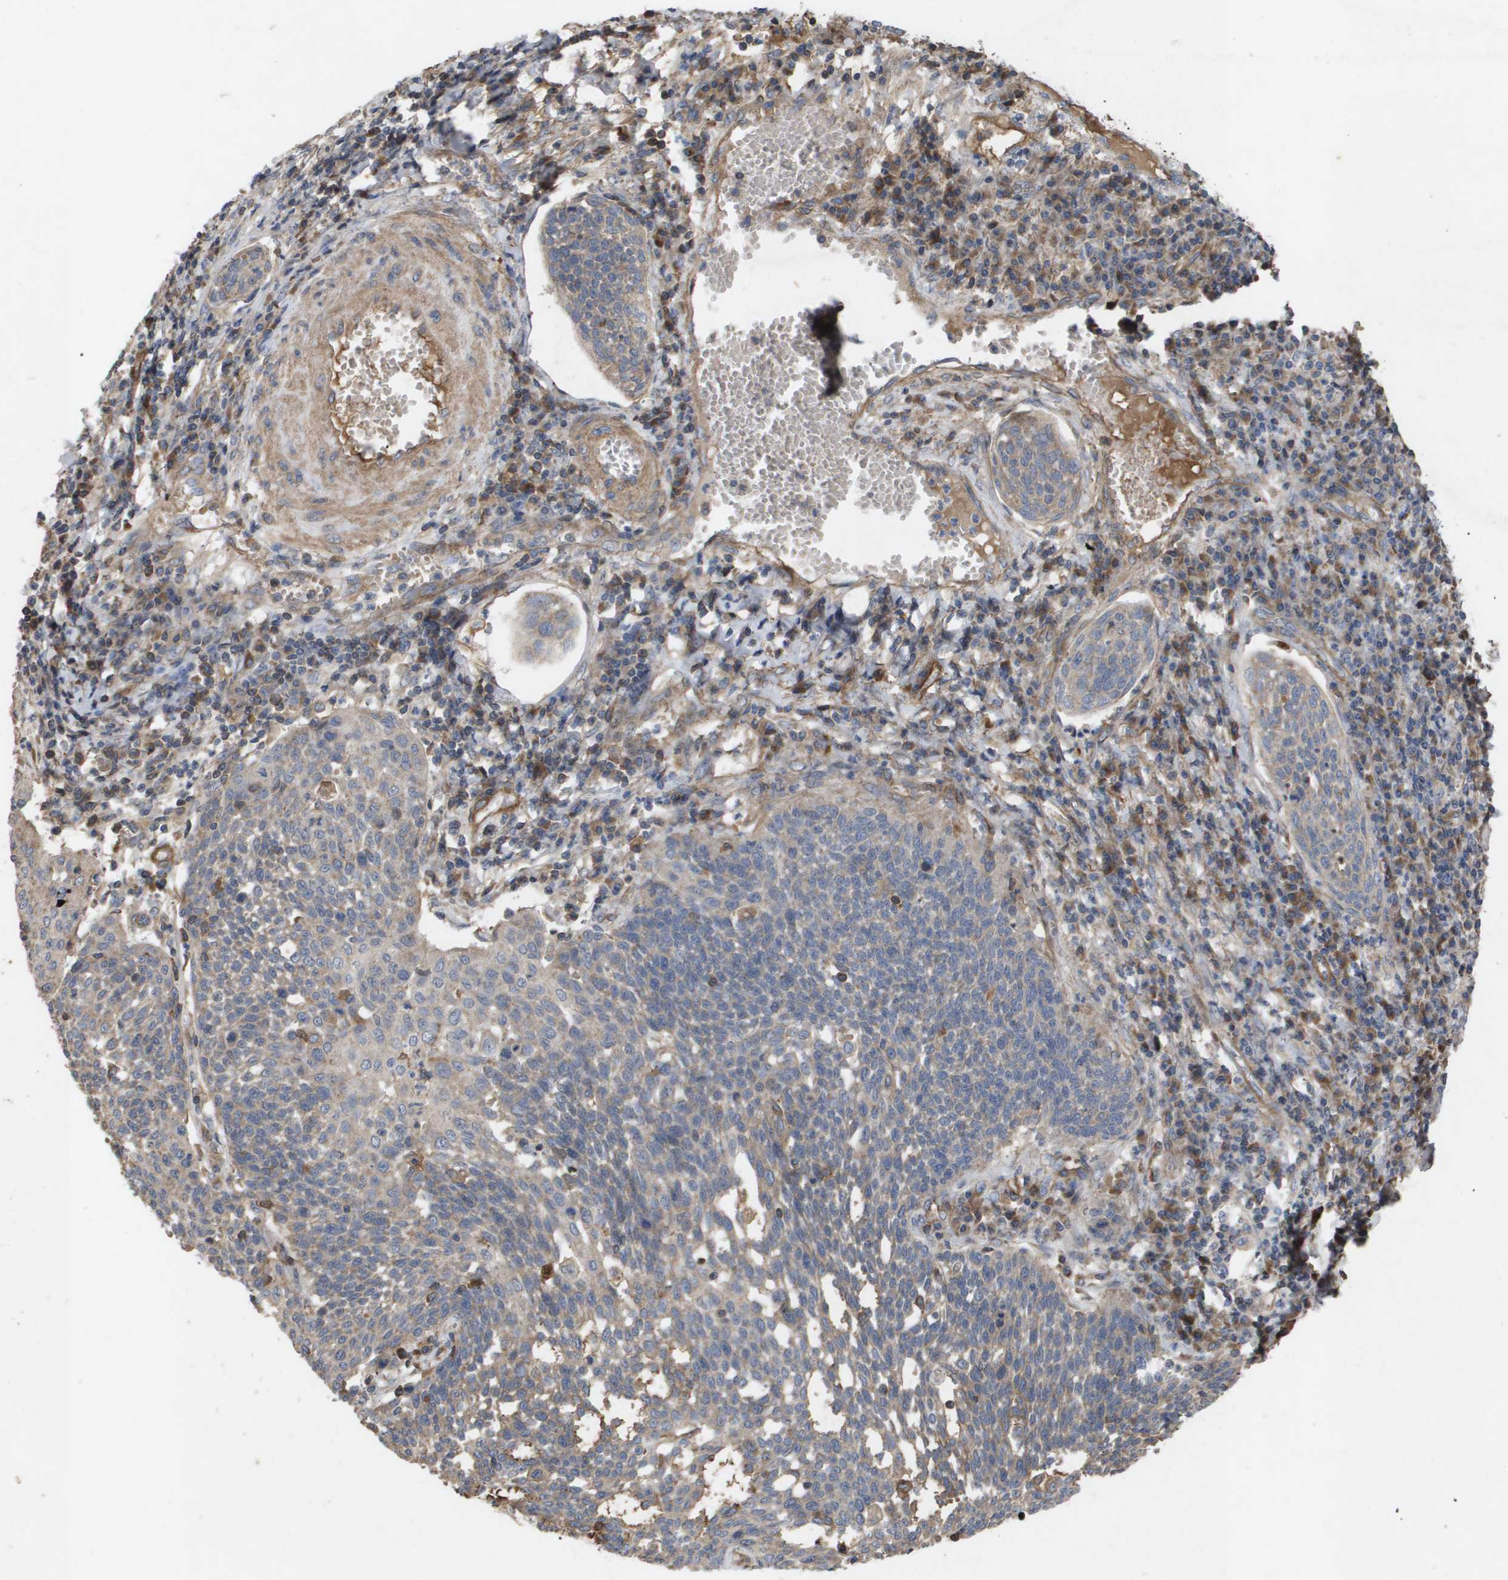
{"staining": {"intensity": "weak", "quantity": "<25%", "location": "cytoplasmic/membranous"}, "tissue": "cervical cancer", "cell_type": "Tumor cells", "image_type": "cancer", "snomed": [{"axis": "morphology", "description": "Squamous cell carcinoma, NOS"}, {"axis": "topography", "description": "Cervix"}], "caption": "IHC of human squamous cell carcinoma (cervical) reveals no staining in tumor cells.", "gene": "TNS1", "patient": {"sex": "female", "age": 34}}